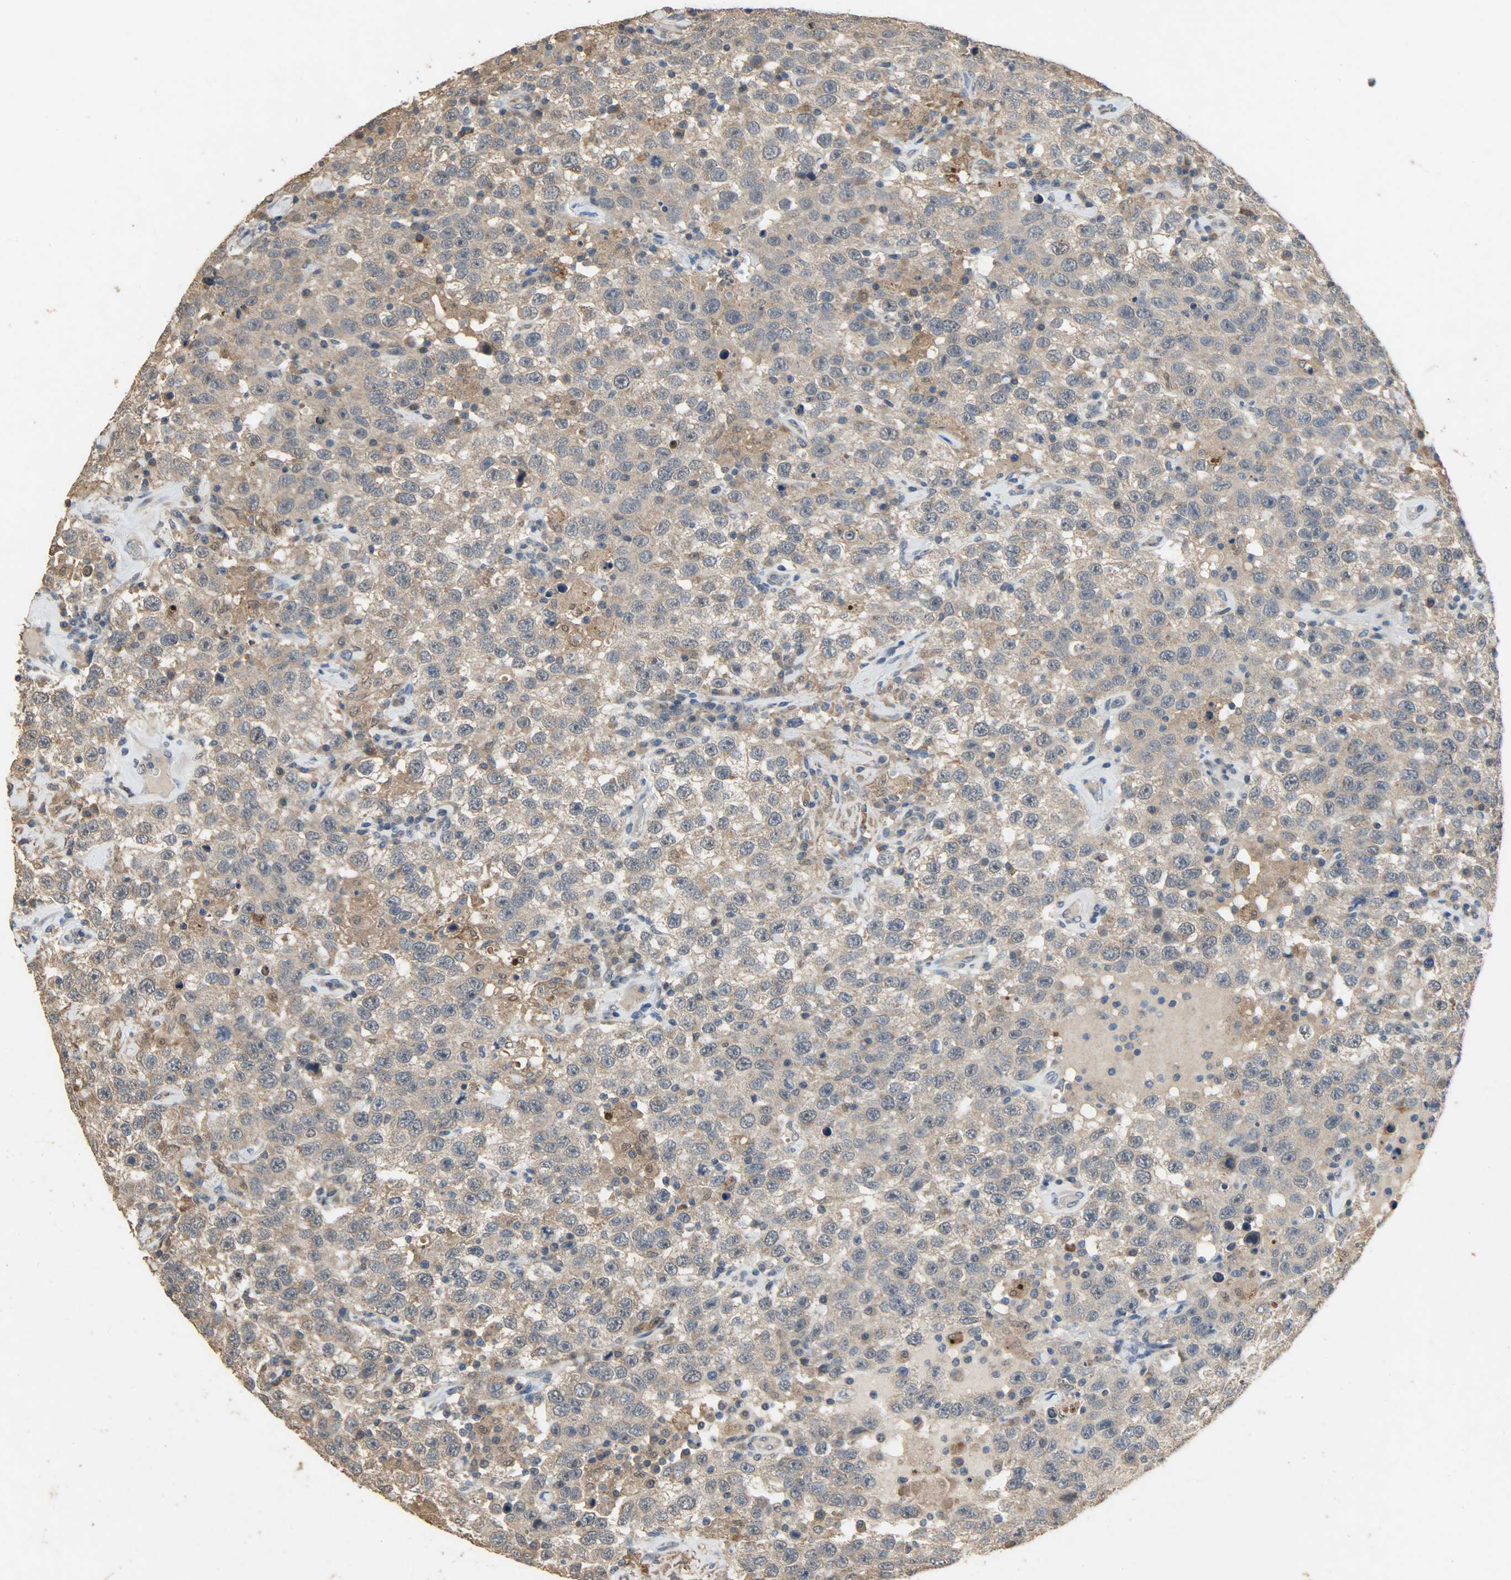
{"staining": {"intensity": "moderate", "quantity": ">75%", "location": "cytoplasmic/membranous"}, "tissue": "testis cancer", "cell_type": "Tumor cells", "image_type": "cancer", "snomed": [{"axis": "morphology", "description": "Seminoma, NOS"}, {"axis": "topography", "description": "Testis"}], "caption": "About >75% of tumor cells in testis cancer reveal moderate cytoplasmic/membranous protein expression as visualized by brown immunohistochemical staining.", "gene": "CDKN2C", "patient": {"sex": "male", "age": 41}}